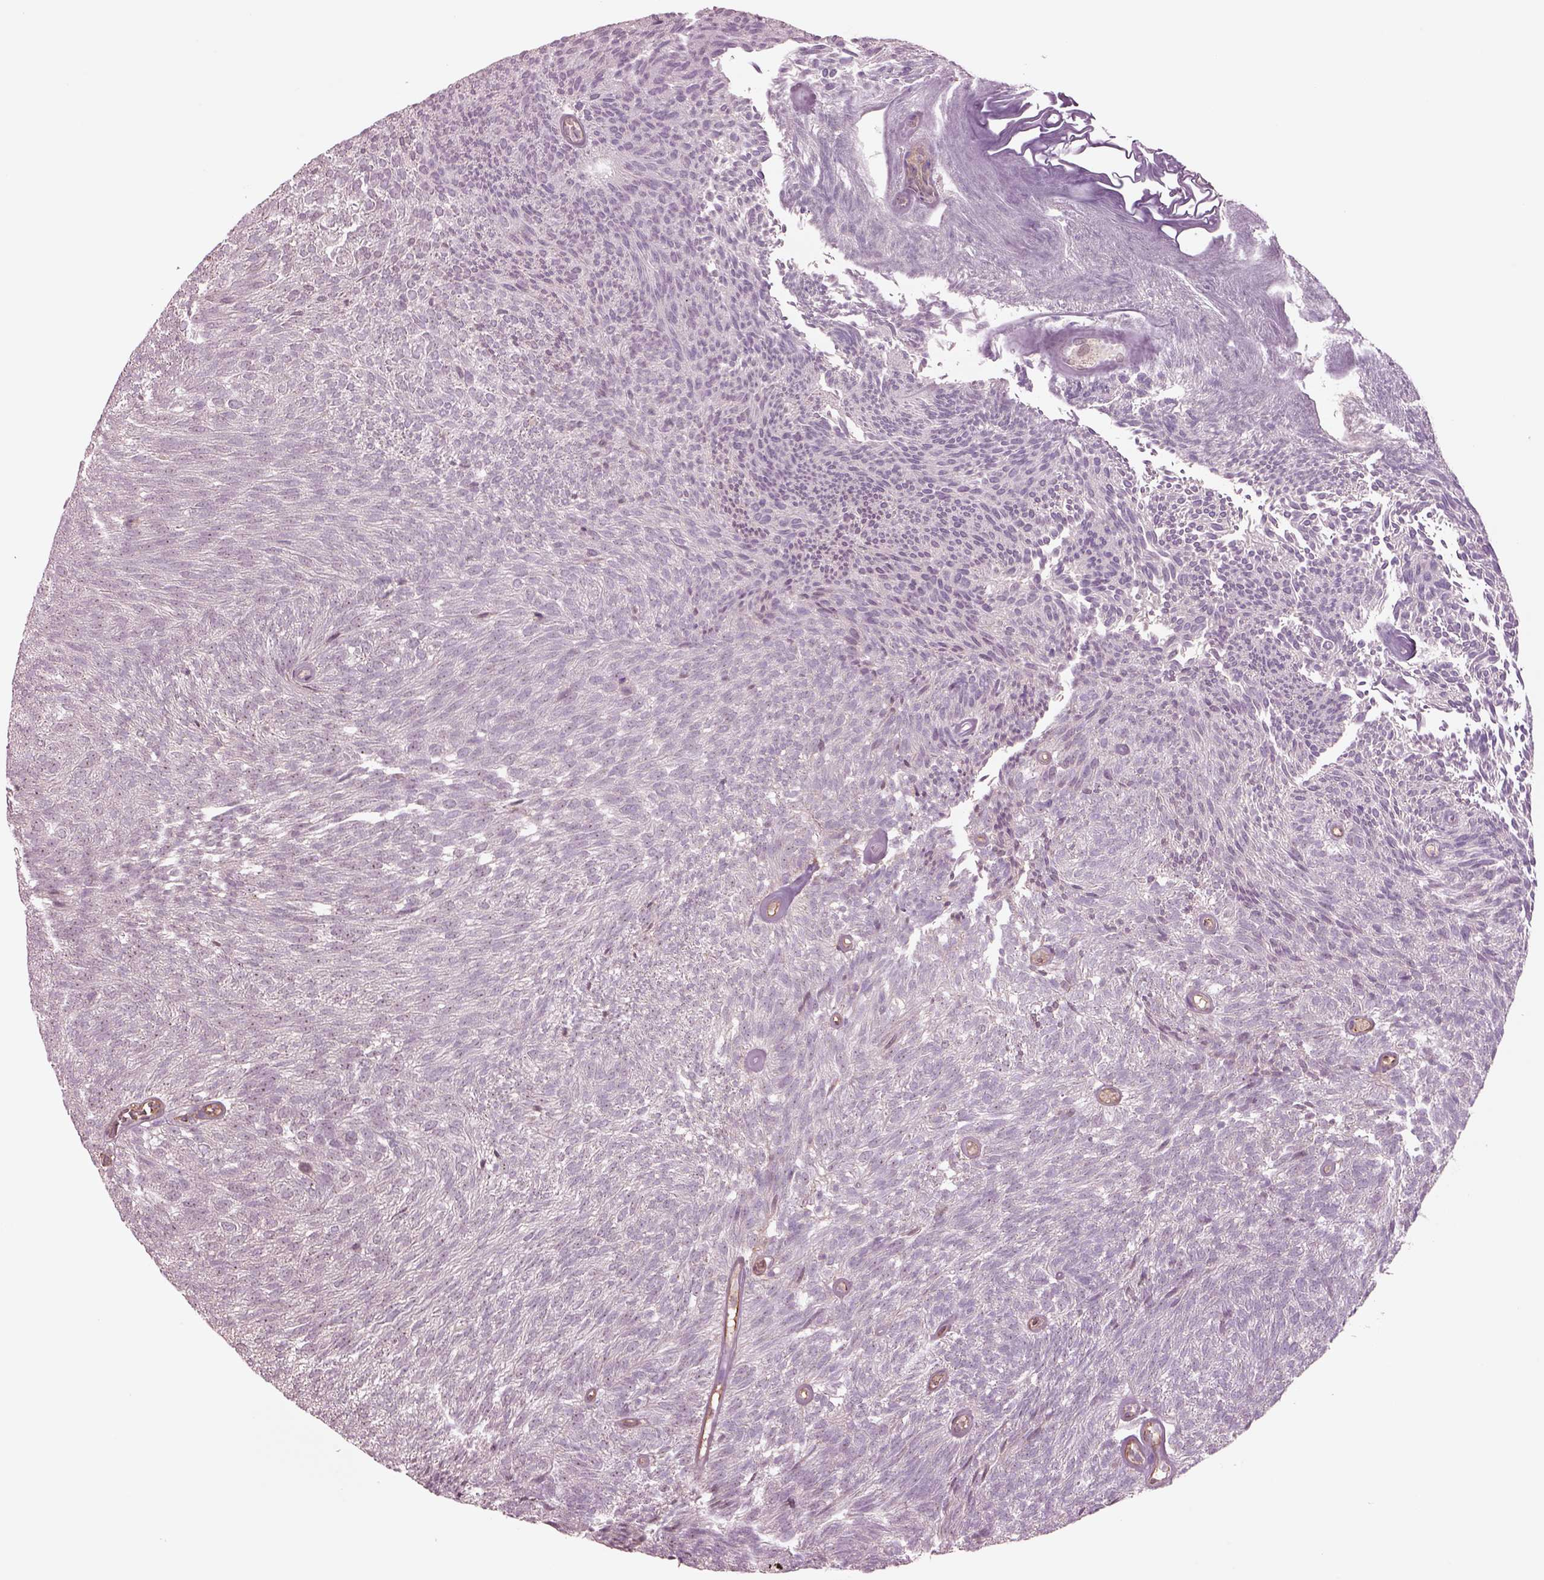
{"staining": {"intensity": "negative", "quantity": "none", "location": "none"}, "tissue": "urothelial cancer", "cell_type": "Tumor cells", "image_type": "cancer", "snomed": [{"axis": "morphology", "description": "Urothelial carcinoma, Low grade"}, {"axis": "topography", "description": "Urinary bladder"}], "caption": "Protein analysis of low-grade urothelial carcinoma exhibits no significant staining in tumor cells.", "gene": "HTR1B", "patient": {"sex": "male", "age": 77}}